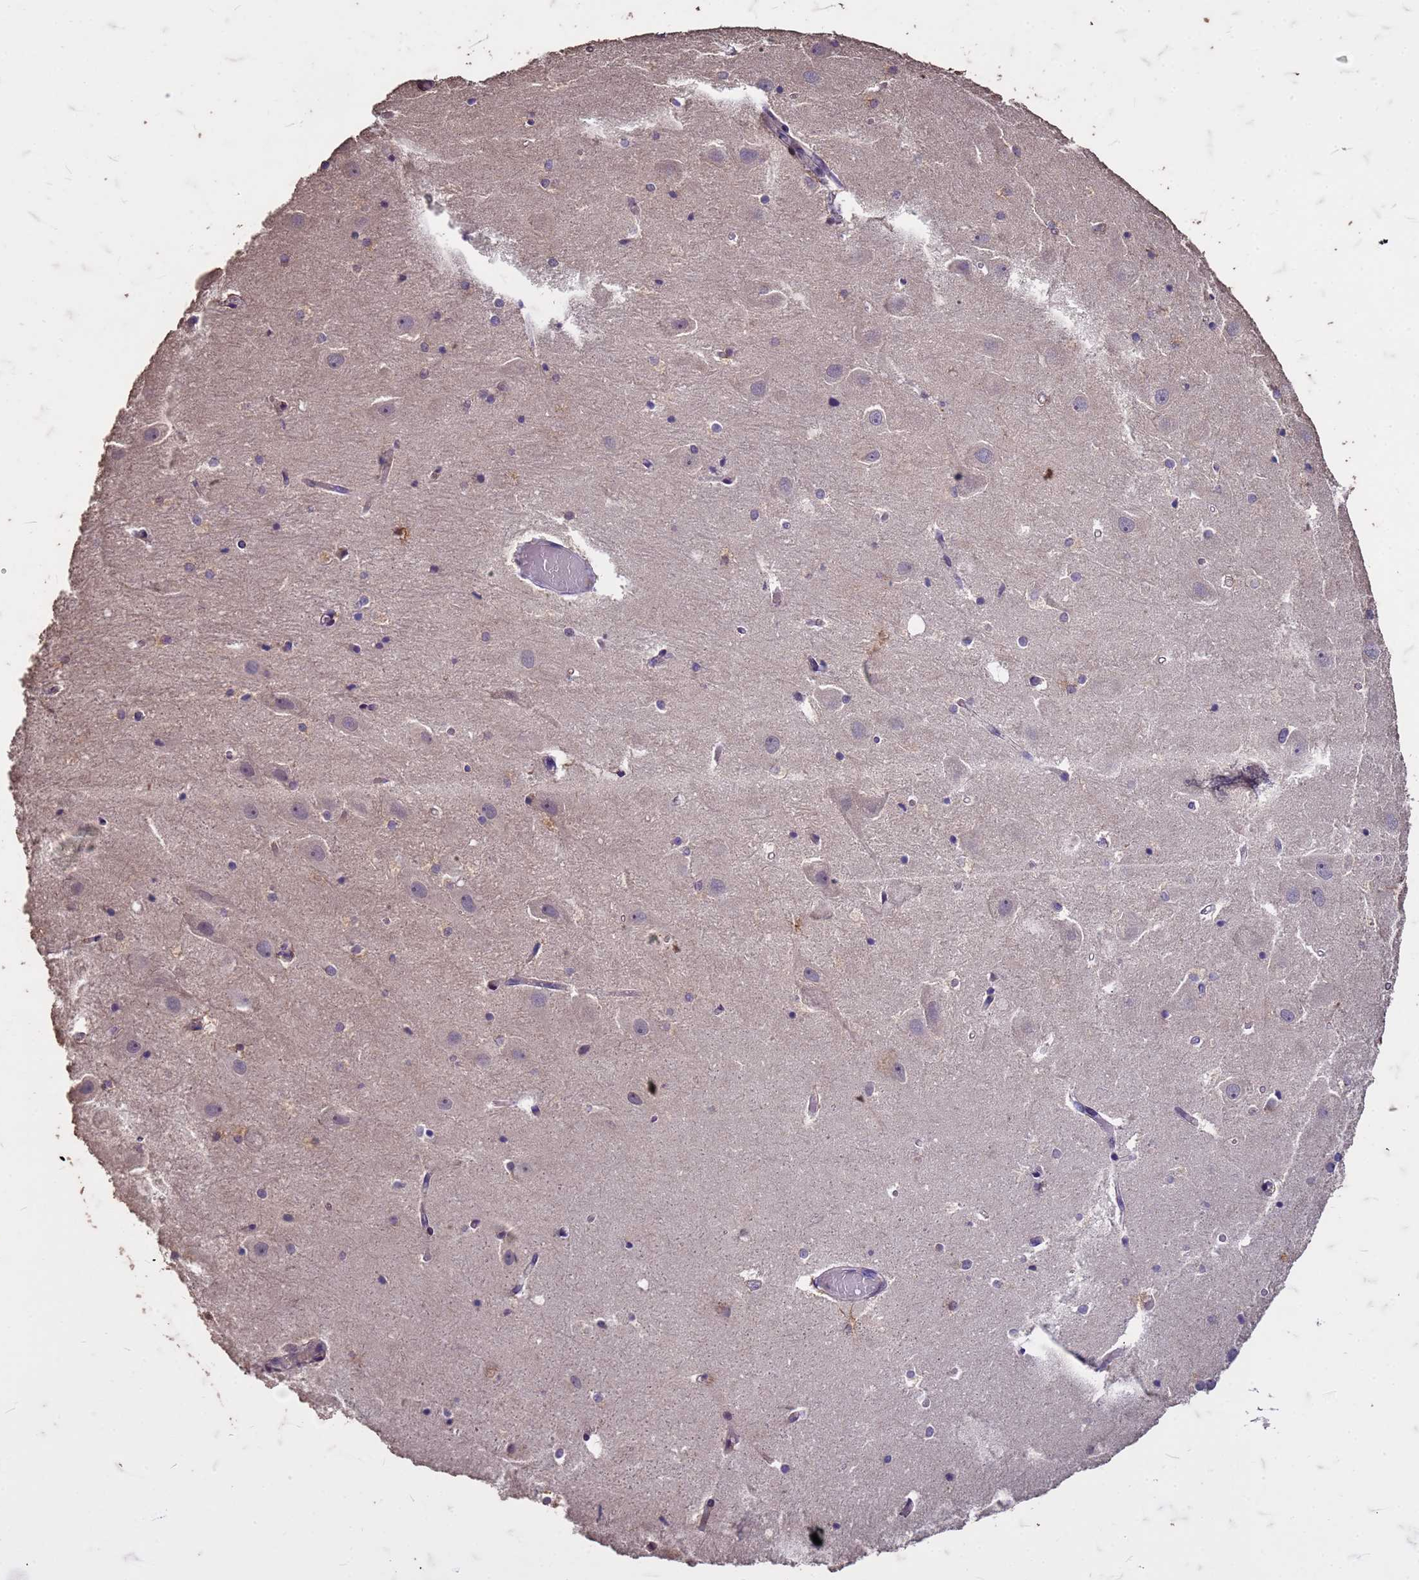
{"staining": {"intensity": "negative", "quantity": "none", "location": "none"}, "tissue": "hippocampus", "cell_type": "Glial cells", "image_type": "normal", "snomed": [{"axis": "morphology", "description": "Normal tissue, NOS"}, {"axis": "topography", "description": "Hippocampus"}], "caption": "DAB immunohistochemical staining of normal hippocampus shows no significant expression in glial cells.", "gene": "FAM184B", "patient": {"sex": "female", "age": 52}}